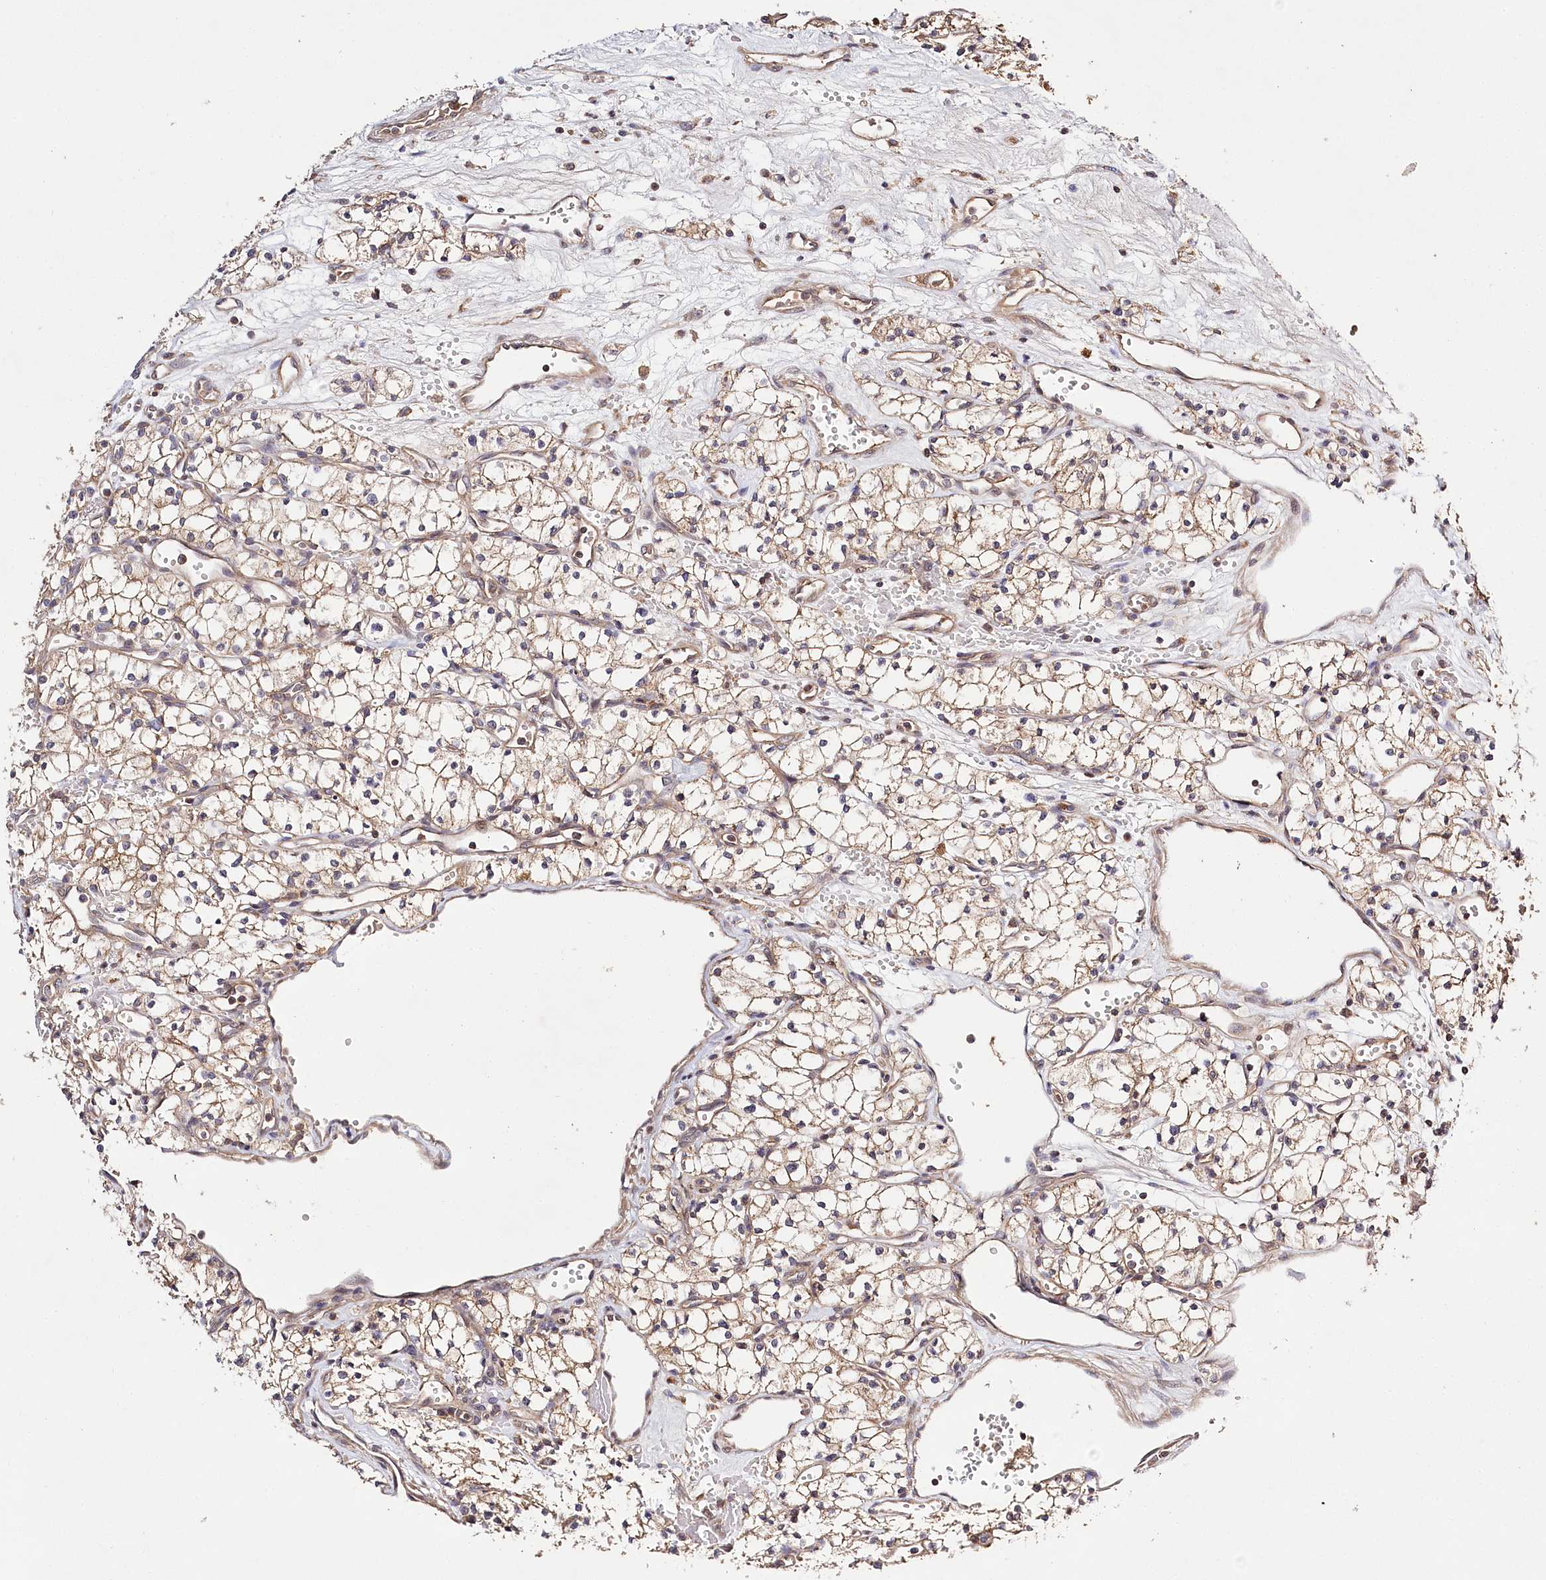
{"staining": {"intensity": "weak", "quantity": ">75%", "location": "cytoplasmic/membranous"}, "tissue": "renal cancer", "cell_type": "Tumor cells", "image_type": "cancer", "snomed": [{"axis": "morphology", "description": "Adenocarcinoma, NOS"}, {"axis": "topography", "description": "Kidney"}], "caption": "There is low levels of weak cytoplasmic/membranous expression in tumor cells of adenocarcinoma (renal), as demonstrated by immunohistochemical staining (brown color).", "gene": "LSS", "patient": {"sex": "male", "age": 59}}